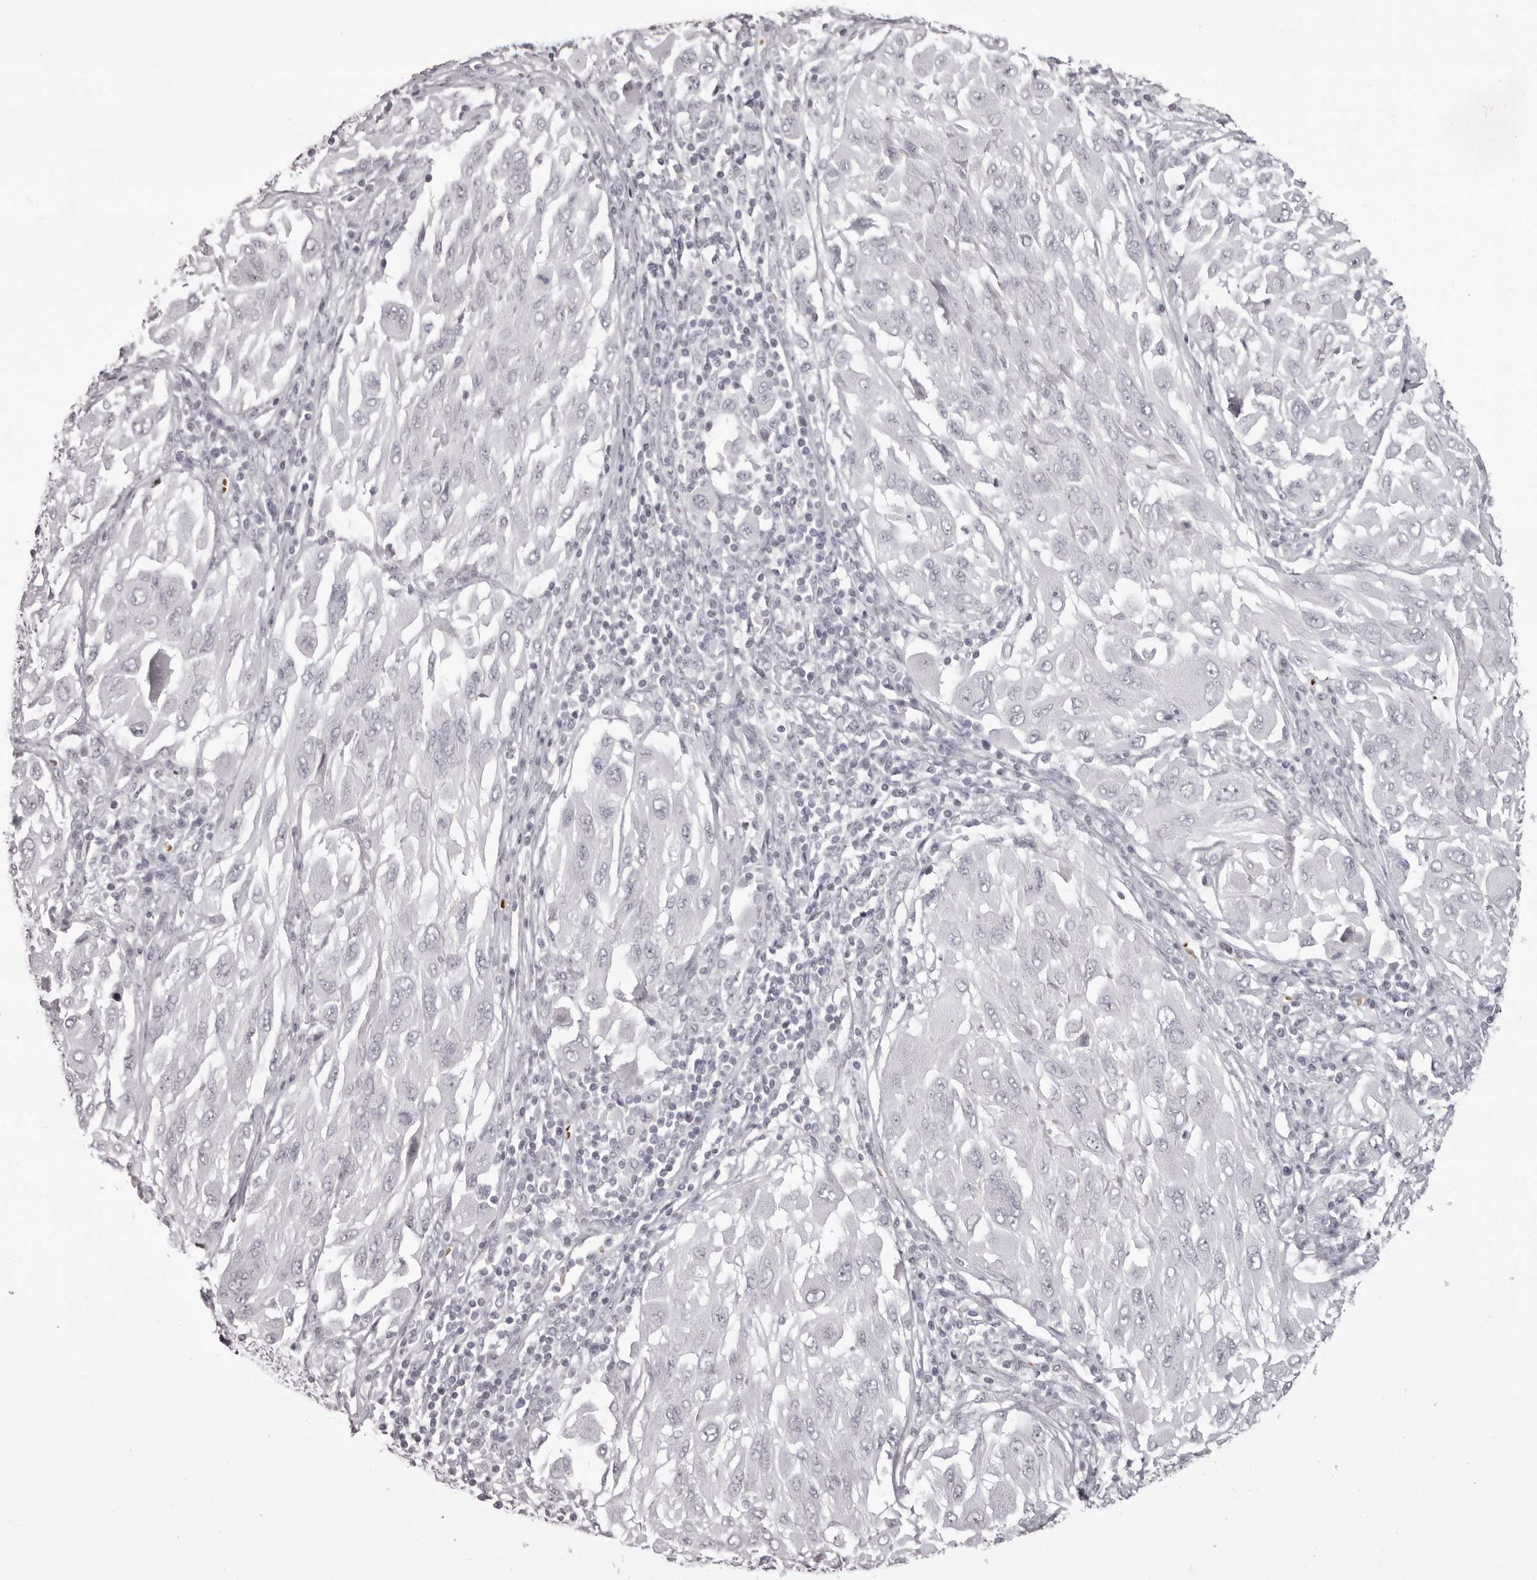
{"staining": {"intensity": "negative", "quantity": "none", "location": "none"}, "tissue": "melanoma", "cell_type": "Tumor cells", "image_type": "cancer", "snomed": [{"axis": "morphology", "description": "Malignant melanoma, NOS"}, {"axis": "topography", "description": "Skin"}], "caption": "There is no significant expression in tumor cells of malignant melanoma. The staining was performed using DAB to visualize the protein expression in brown, while the nuclei were stained in blue with hematoxylin (Magnification: 20x).", "gene": "C8orf74", "patient": {"sex": "female", "age": 91}}